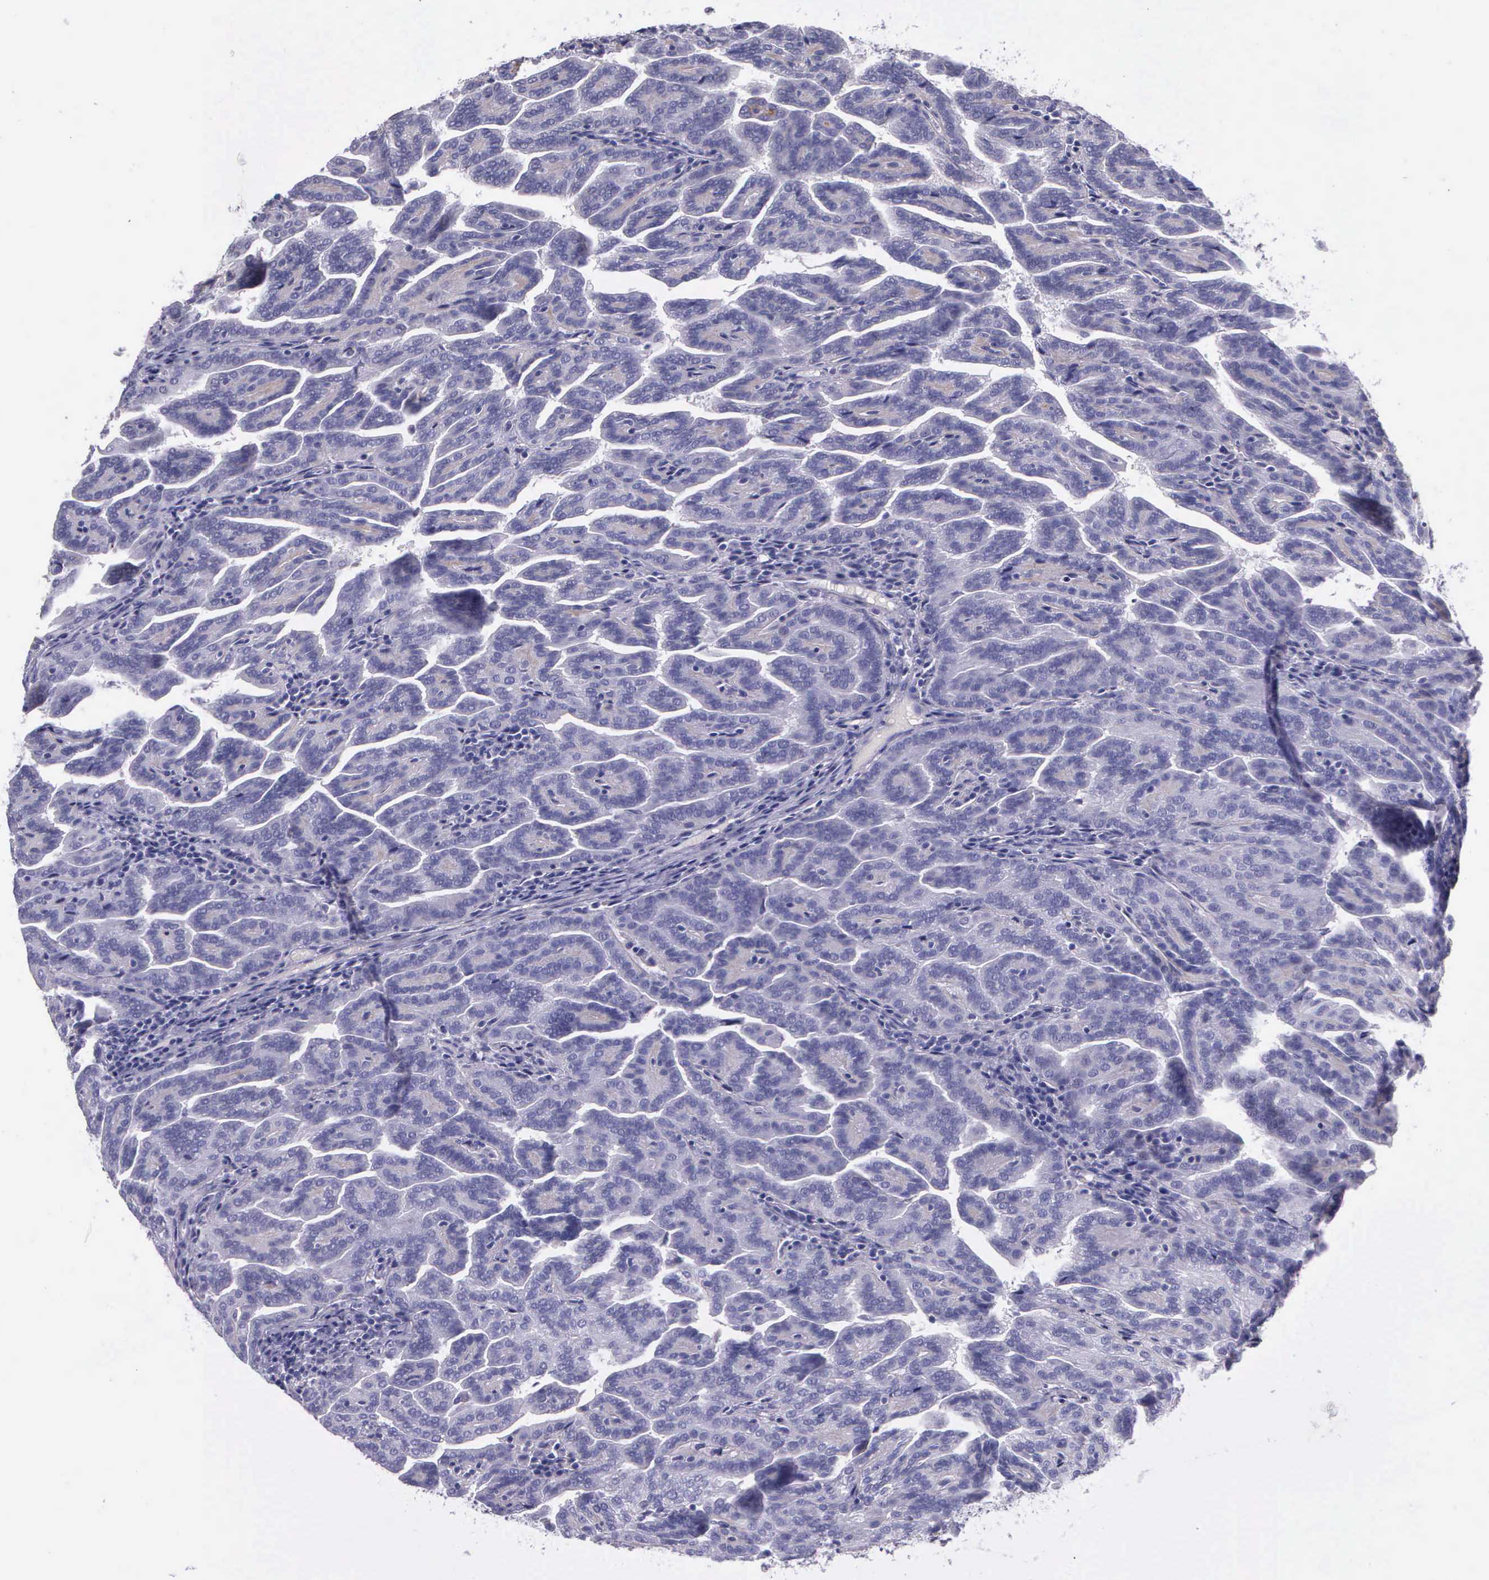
{"staining": {"intensity": "negative", "quantity": "none", "location": "none"}, "tissue": "renal cancer", "cell_type": "Tumor cells", "image_type": "cancer", "snomed": [{"axis": "morphology", "description": "Adenocarcinoma, NOS"}, {"axis": "topography", "description": "Kidney"}], "caption": "Tumor cells are negative for brown protein staining in adenocarcinoma (renal).", "gene": "THSD7A", "patient": {"sex": "male", "age": 61}}